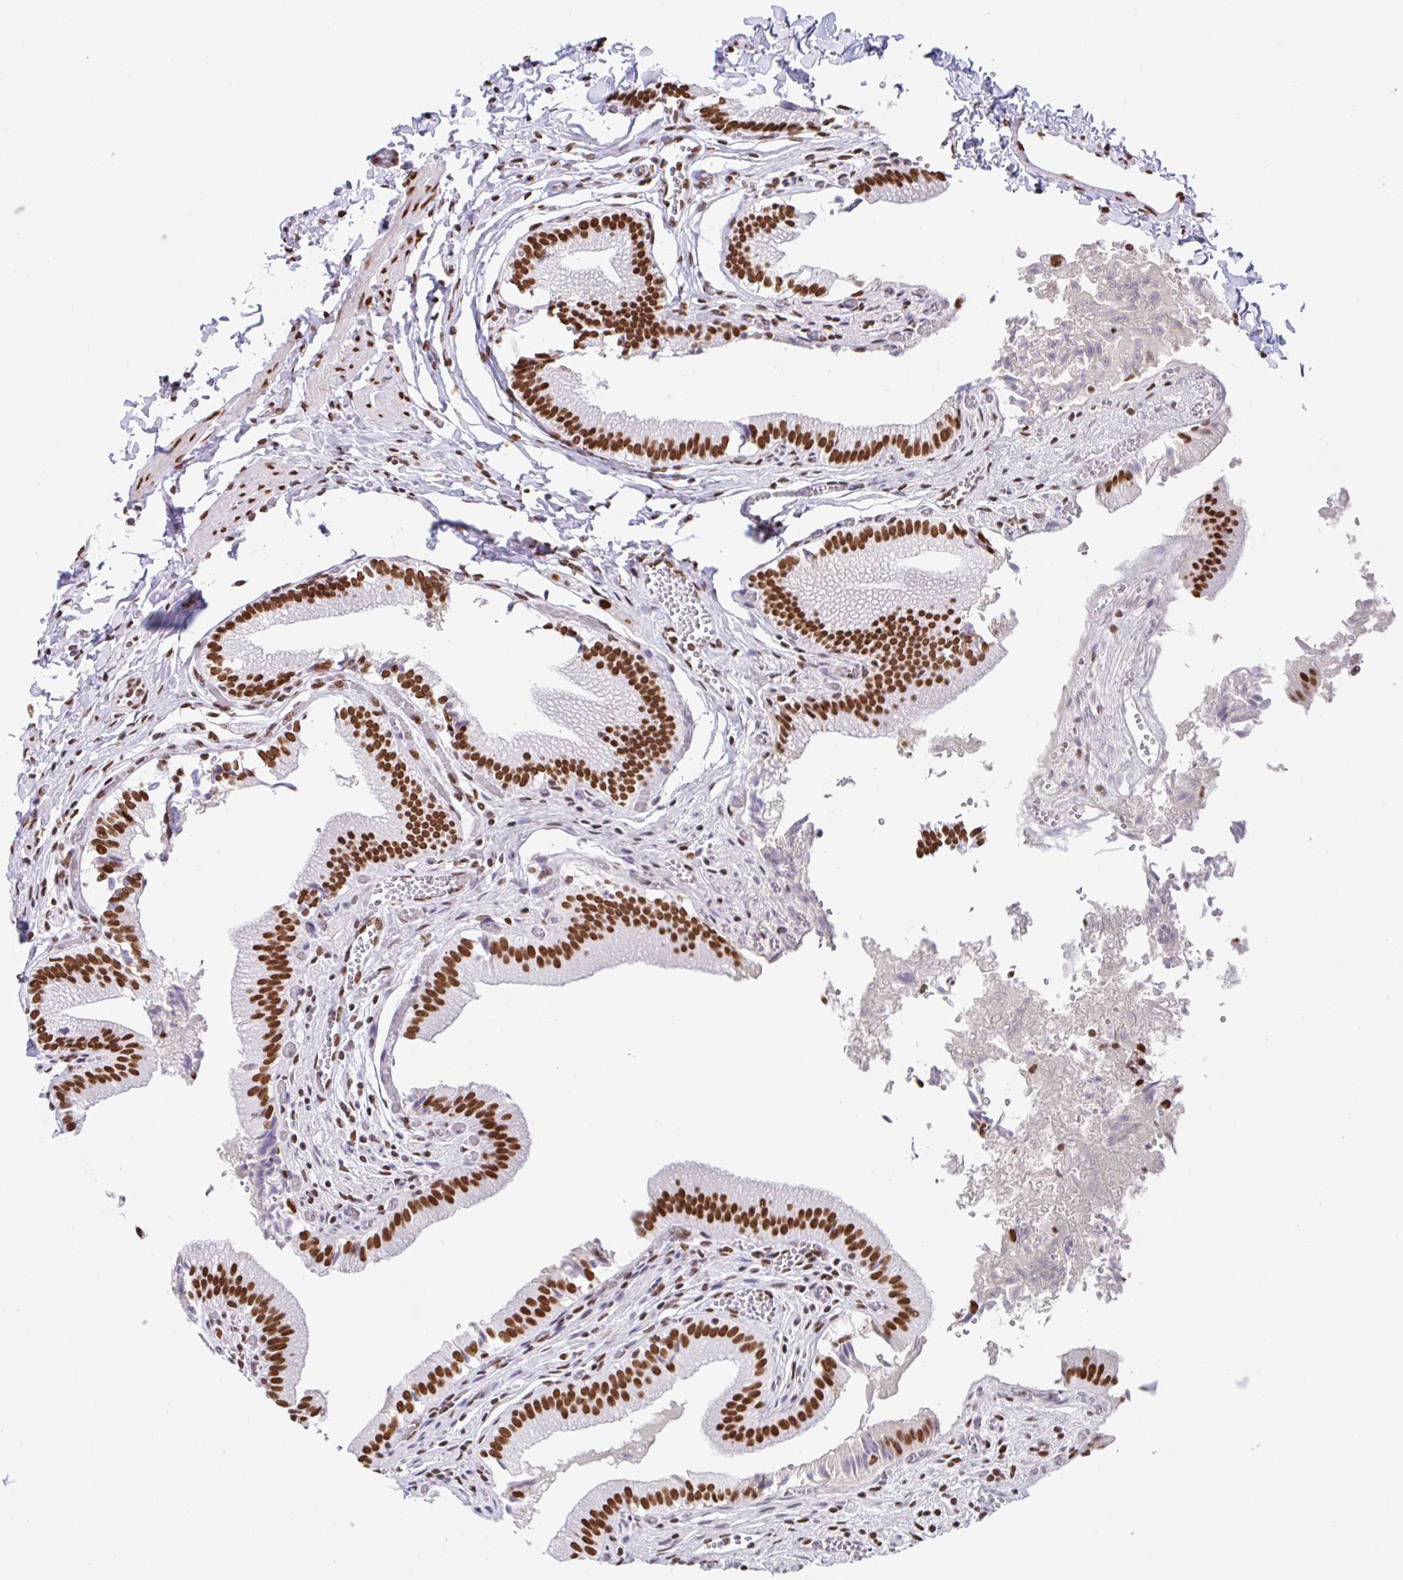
{"staining": {"intensity": "strong", "quantity": ">75%", "location": "nuclear"}, "tissue": "gallbladder", "cell_type": "Glandular cells", "image_type": "normal", "snomed": [{"axis": "morphology", "description": "Normal tissue, NOS"}, {"axis": "topography", "description": "Gallbladder"}, {"axis": "topography", "description": "Peripheral nerve tissue"}], "caption": "Immunohistochemistry (IHC) (DAB (3,3'-diaminobenzidine)) staining of normal gallbladder displays strong nuclear protein staining in approximately >75% of glandular cells.", "gene": "KHDRBS1", "patient": {"sex": "male", "age": 17}}